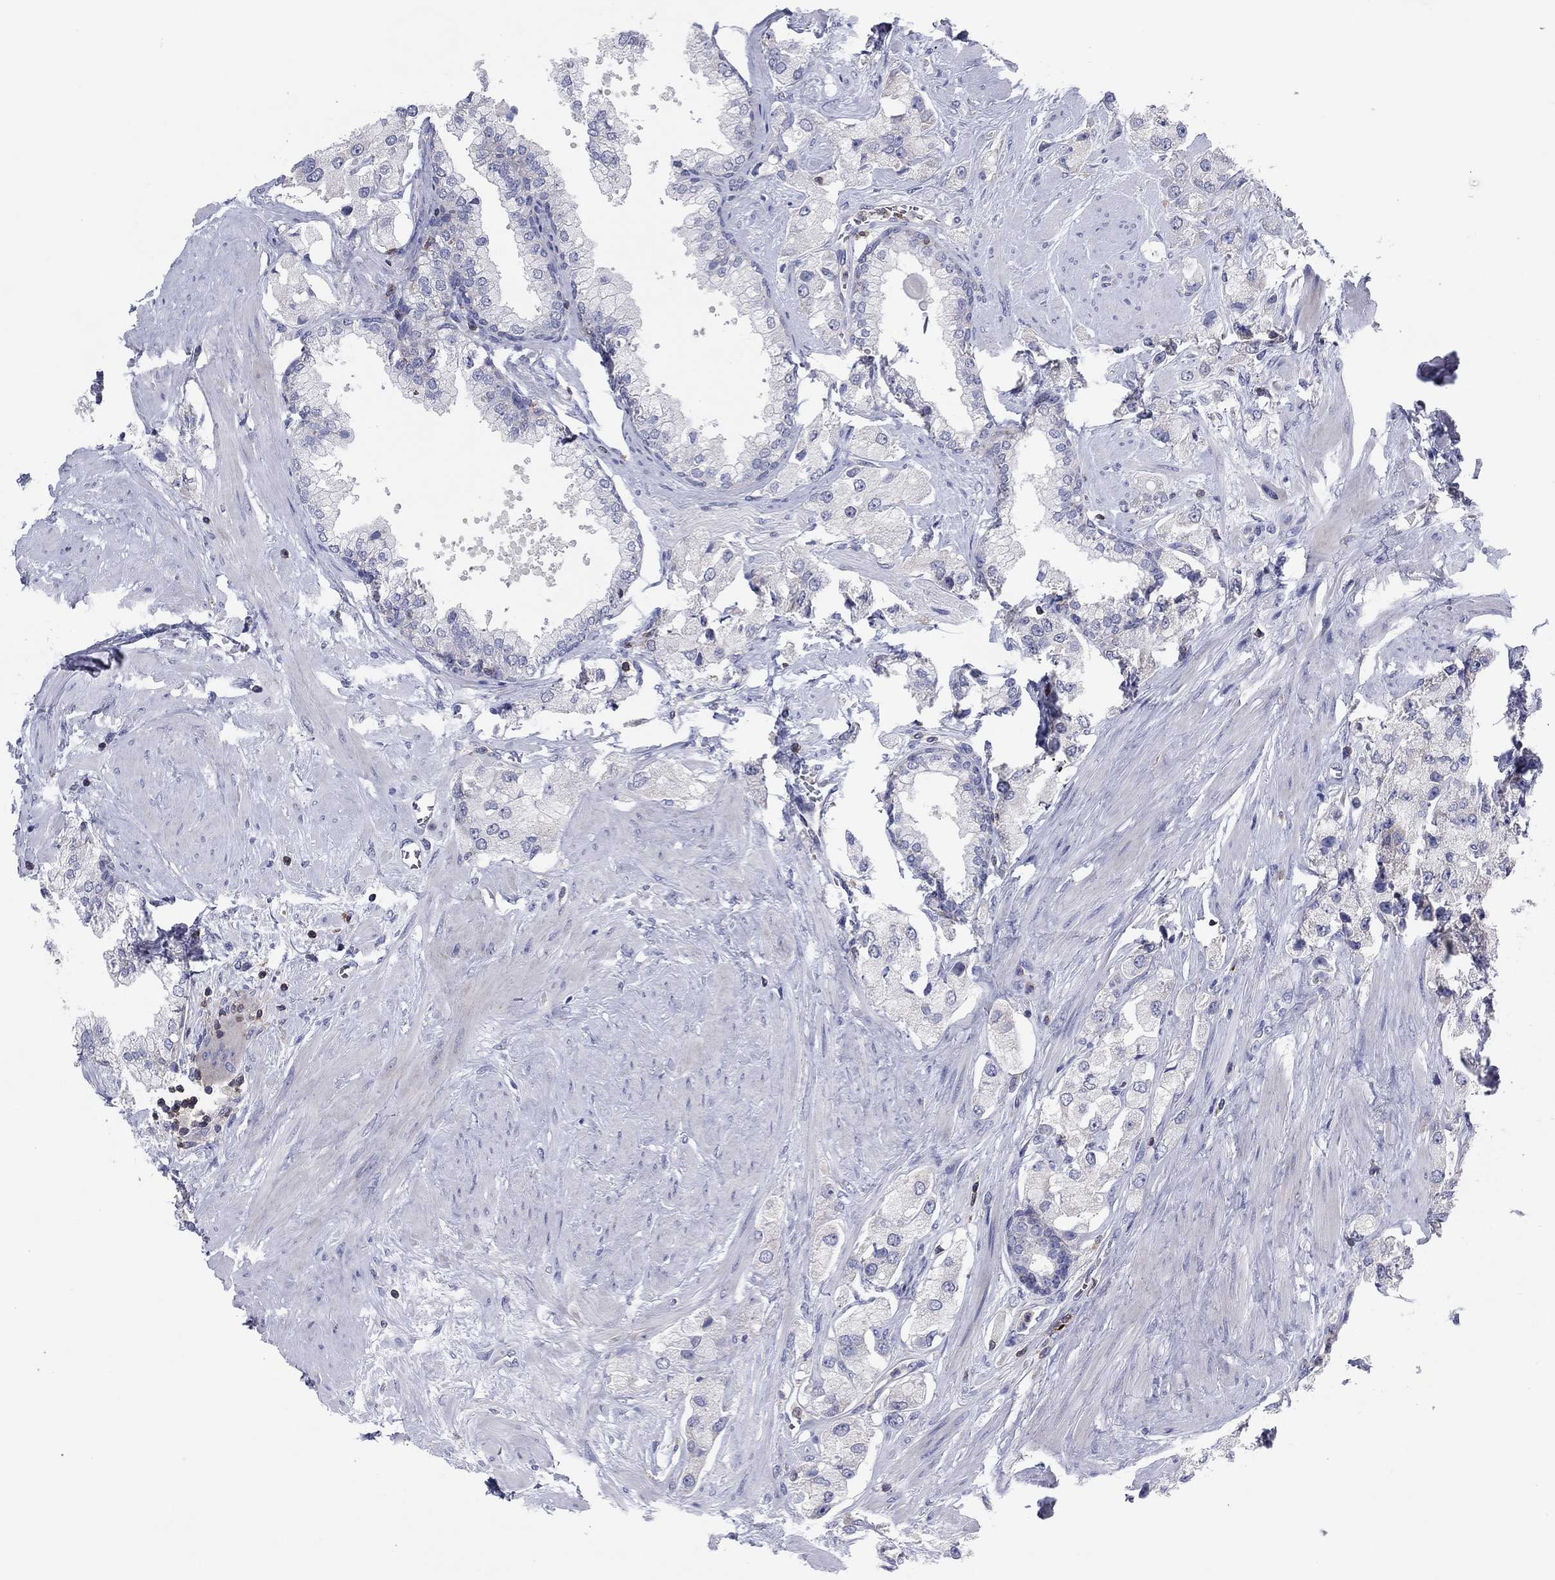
{"staining": {"intensity": "negative", "quantity": "none", "location": "none"}, "tissue": "prostate cancer", "cell_type": "Tumor cells", "image_type": "cancer", "snomed": [{"axis": "morphology", "description": "Adenocarcinoma, NOS"}, {"axis": "topography", "description": "Prostate and seminal vesicle, NOS"}, {"axis": "topography", "description": "Prostate"}], "caption": "The immunohistochemistry (IHC) micrograph has no significant expression in tumor cells of prostate cancer (adenocarcinoma) tissue. (DAB immunohistochemistry (IHC), high magnification).", "gene": "PVR", "patient": {"sex": "male", "age": 64}}